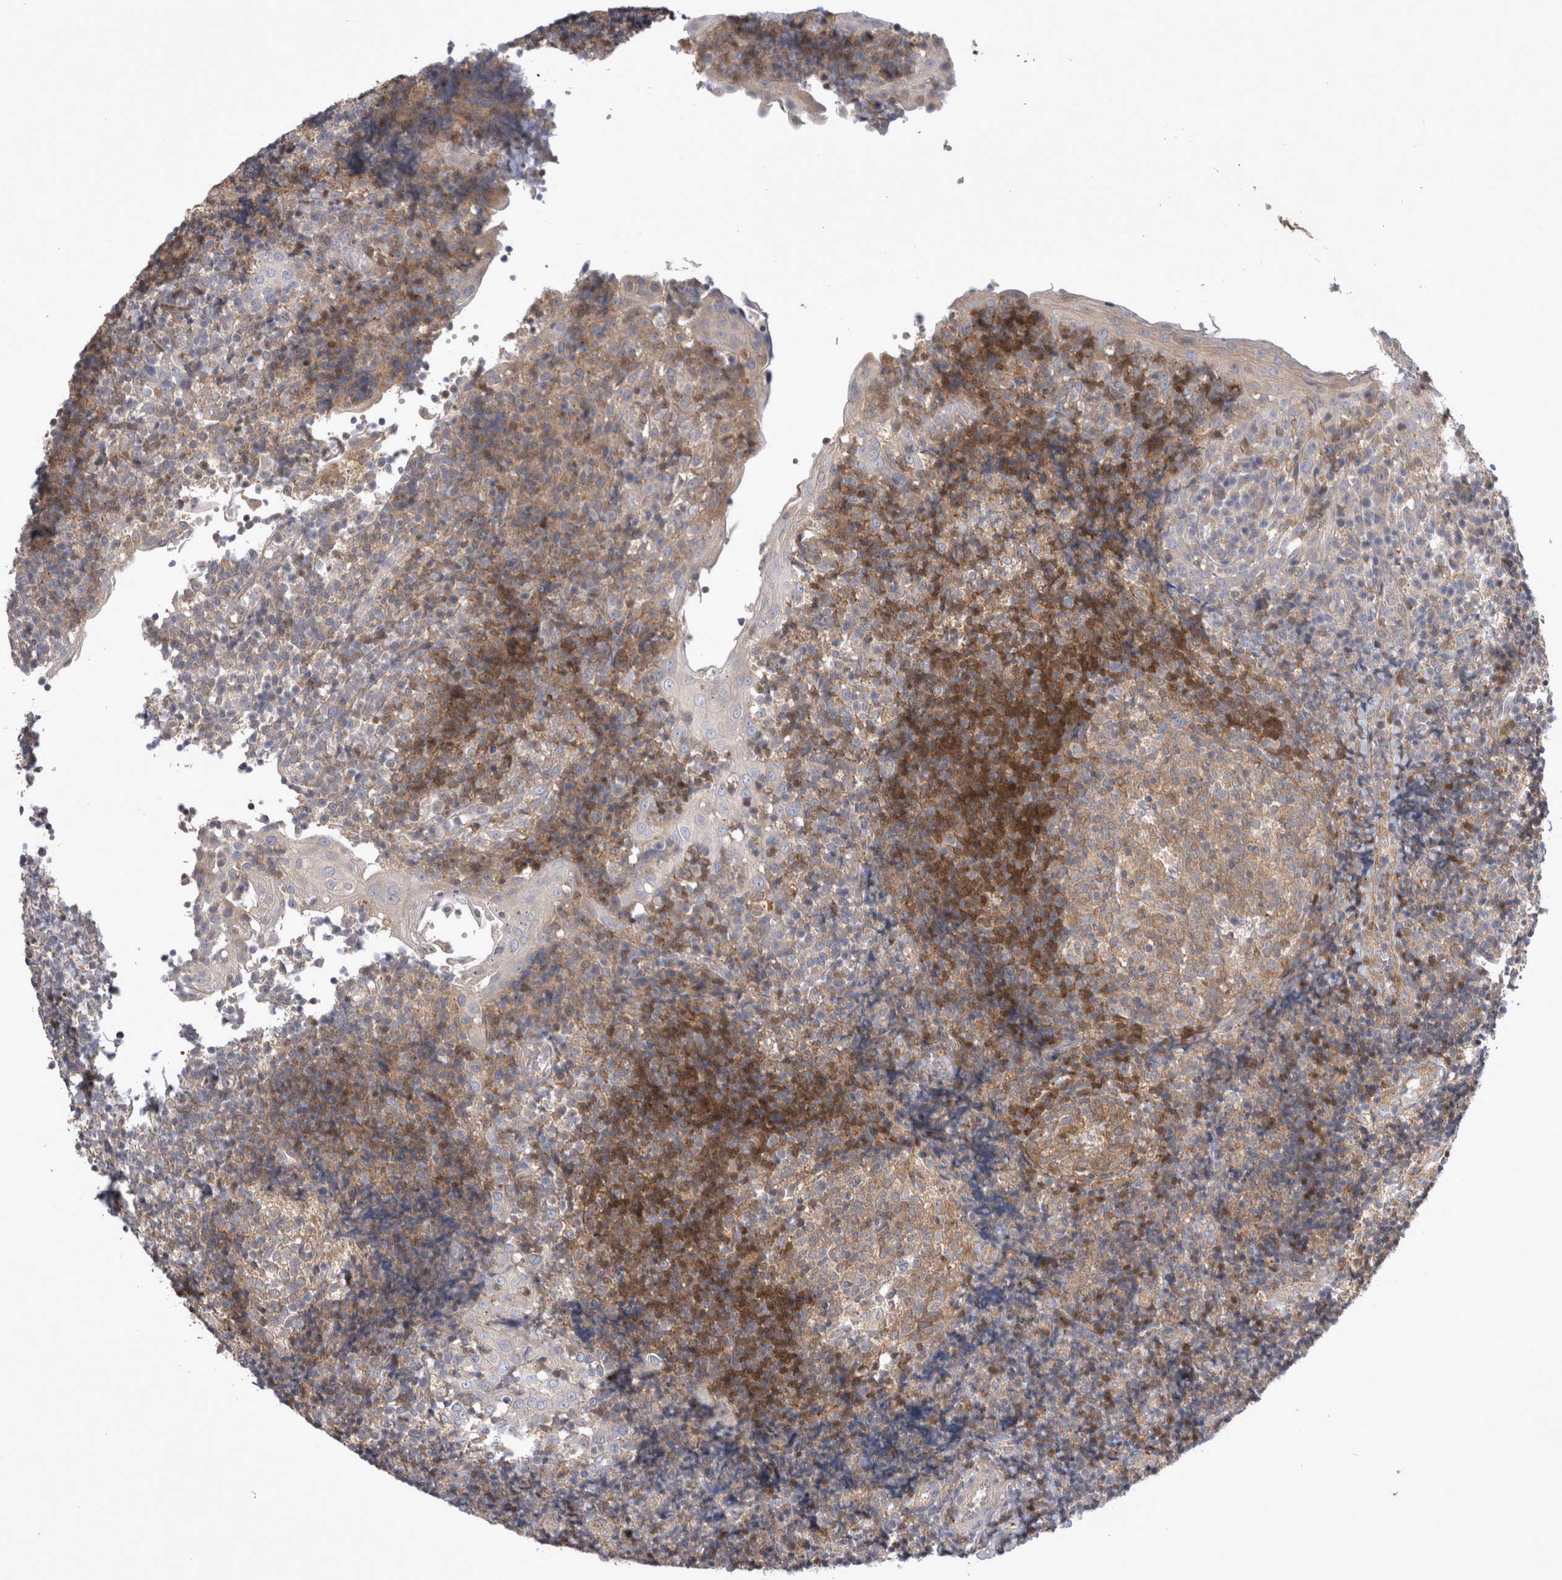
{"staining": {"intensity": "moderate", "quantity": "25%-75%", "location": "cytoplasmic/membranous"}, "tissue": "tonsil", "cell_type": "Germinal center cells", "image_type": "normal", "snomed": [{"axis": "morphology", "description": "Normal tissue, NOS"}, {"axis": "topography", "description": "Tonsil"}], "caption": "Immunohistochemical staining of normal tonsil exhibits 25%-75% levels of moderate cytoplasmic/membranous protein staining in approximately 25%-75% of germinal center cells. The staining was performed using DAB, with brown indicating positive protein expression. Nuclei are stained blue with hematoxylin.", "gene": "SRD5A3", "patient": {"sex": "female", "age": 40}}